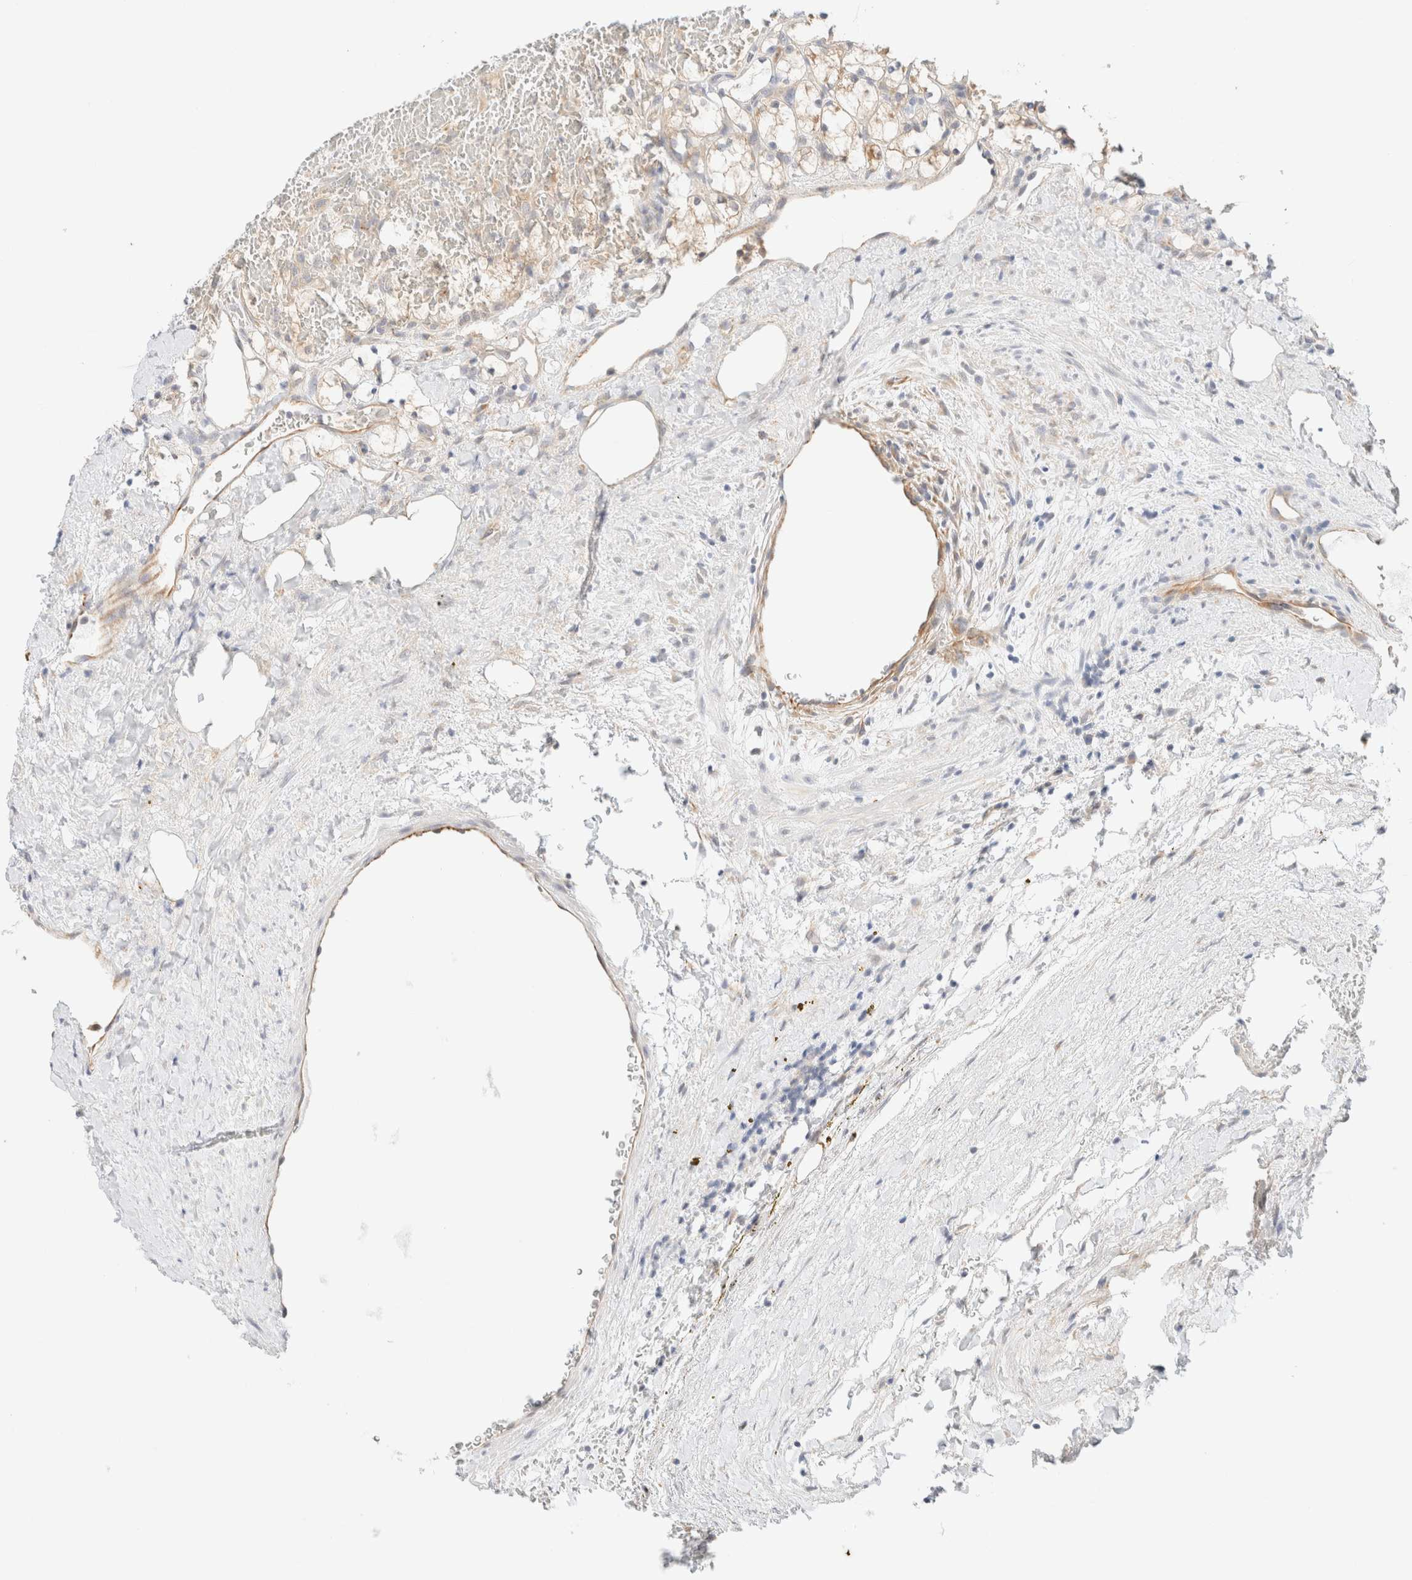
{"staining": {"intensity": "moderate", "quantity": ">75%", "location": "cytoplasmic/membranous"}, "tissue": "renal cancer", "cell_type": "Tumor cells", "image_type": "cancer", "snomed": [{"axis": "morphology", "description": "Adenocarcinoma, NOS"}, {"axis": "topography", "description": "Kidney"}], "caption": "High-magnification brightfield microscopy of renal cancer stained with DAB (brown) and counterstained with hematoxylin (blue). tumor cells exhibit moderate cytoplasmic/membranous staining is seen in approximately>75% of cells. (Stains: DAB in brown, nuclei in blue, Microscopy: brightfield microscopy at high magnification).", "gene": "UNC13B", "patient": {"sex": "female", "age": 69}}